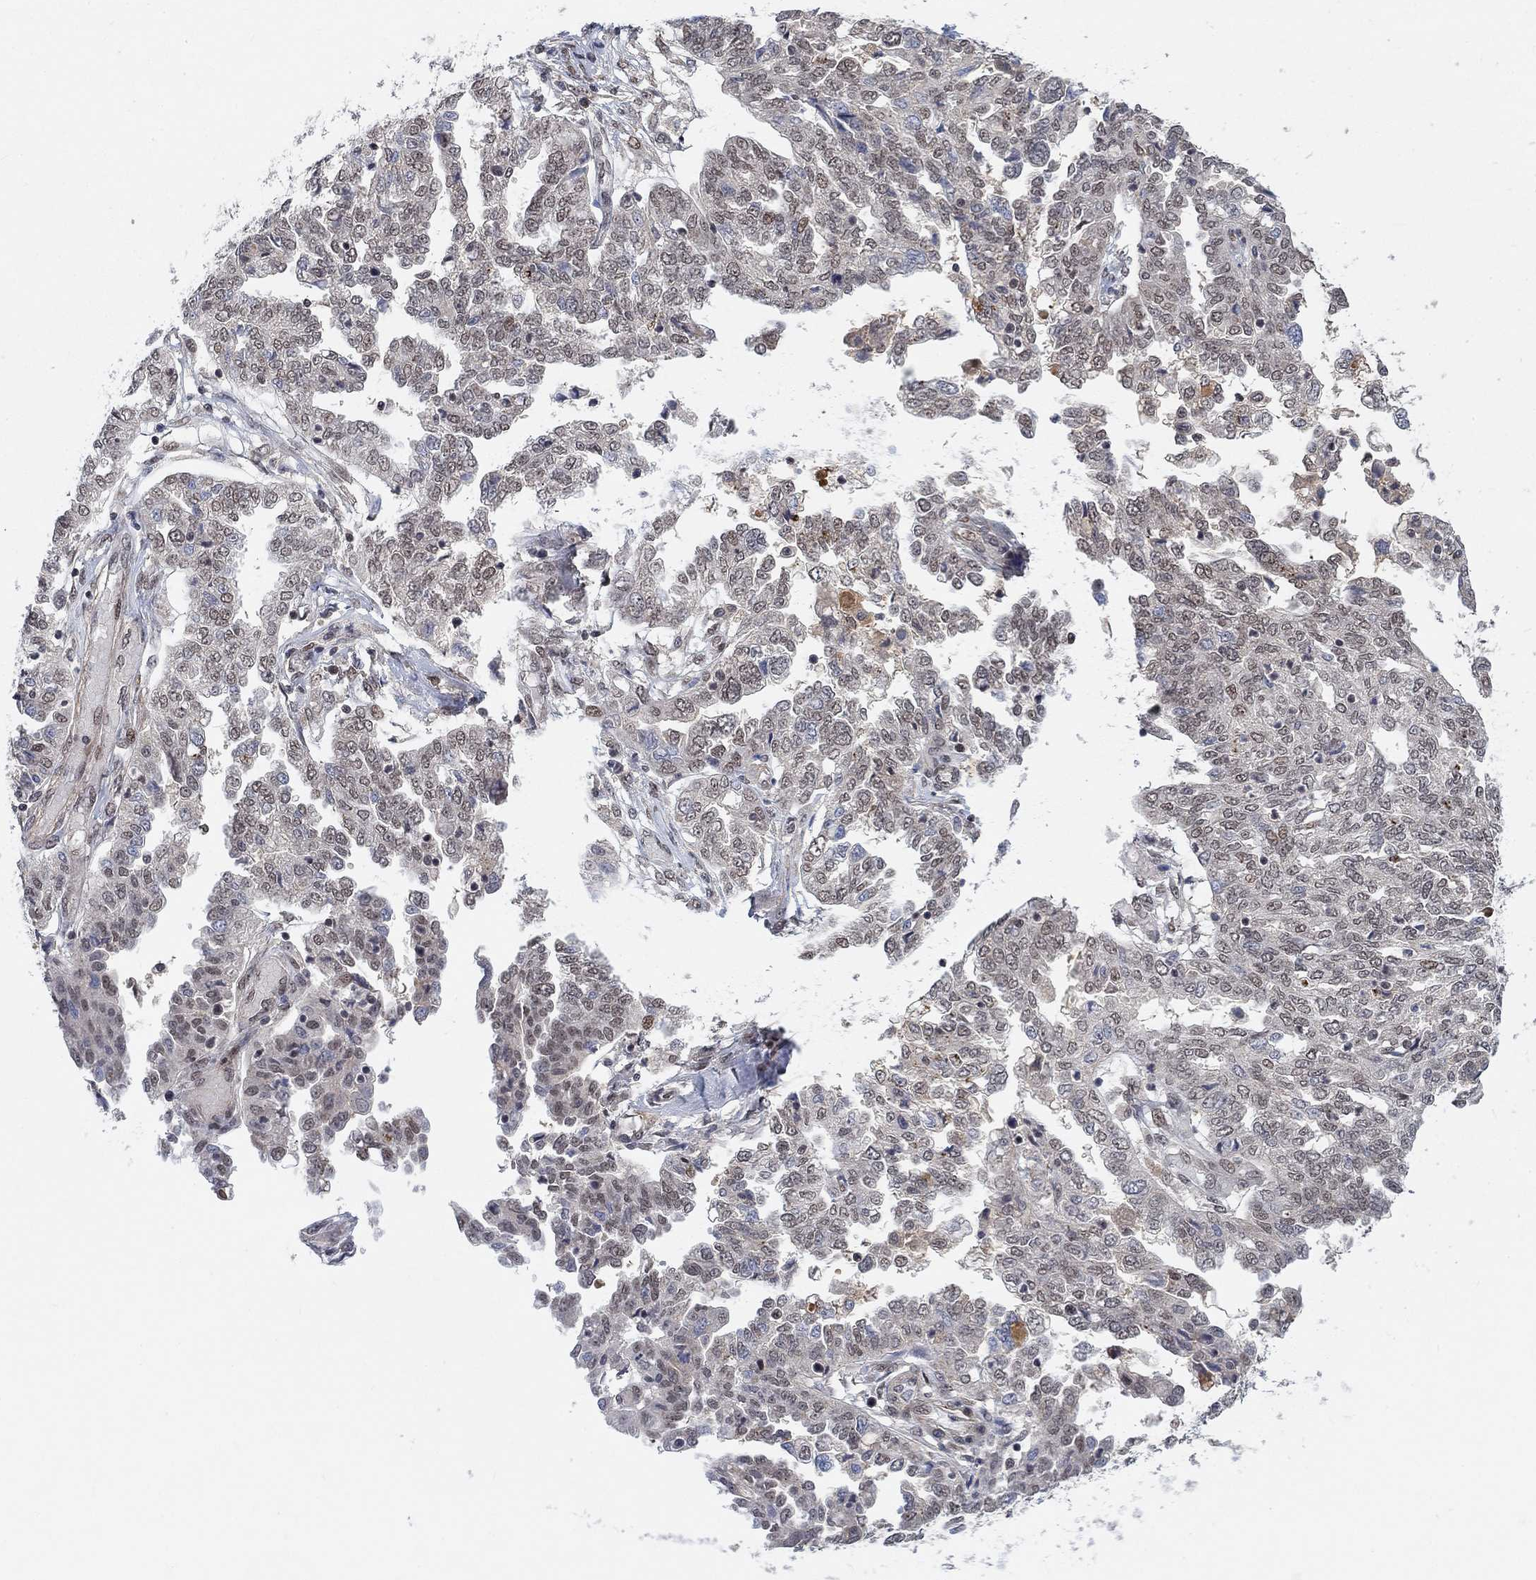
{"staining": {"intensity": "negative", "quantity": "none", "location": "none"}, "tissue": "ovarian cancer", "cell_type": "Tumor cells", "image_type": "cancer", "snomed": [{"axis": "morphology", "description": "Cystadenocarcinoma, serous, NOS"}, {"axis": "topography", "description": "Ovary"}], "caption": "An immunohistochemistry (IHC) photomicrograph of ovarian serous cystadenocarcinoma is shown. There is no staining in tumor cells of ovarian serous cystadenocarcinoma. Nuclei are stained in blue.", "gene": "THAP8", "patient": {"sex": "female", "age": 67}}